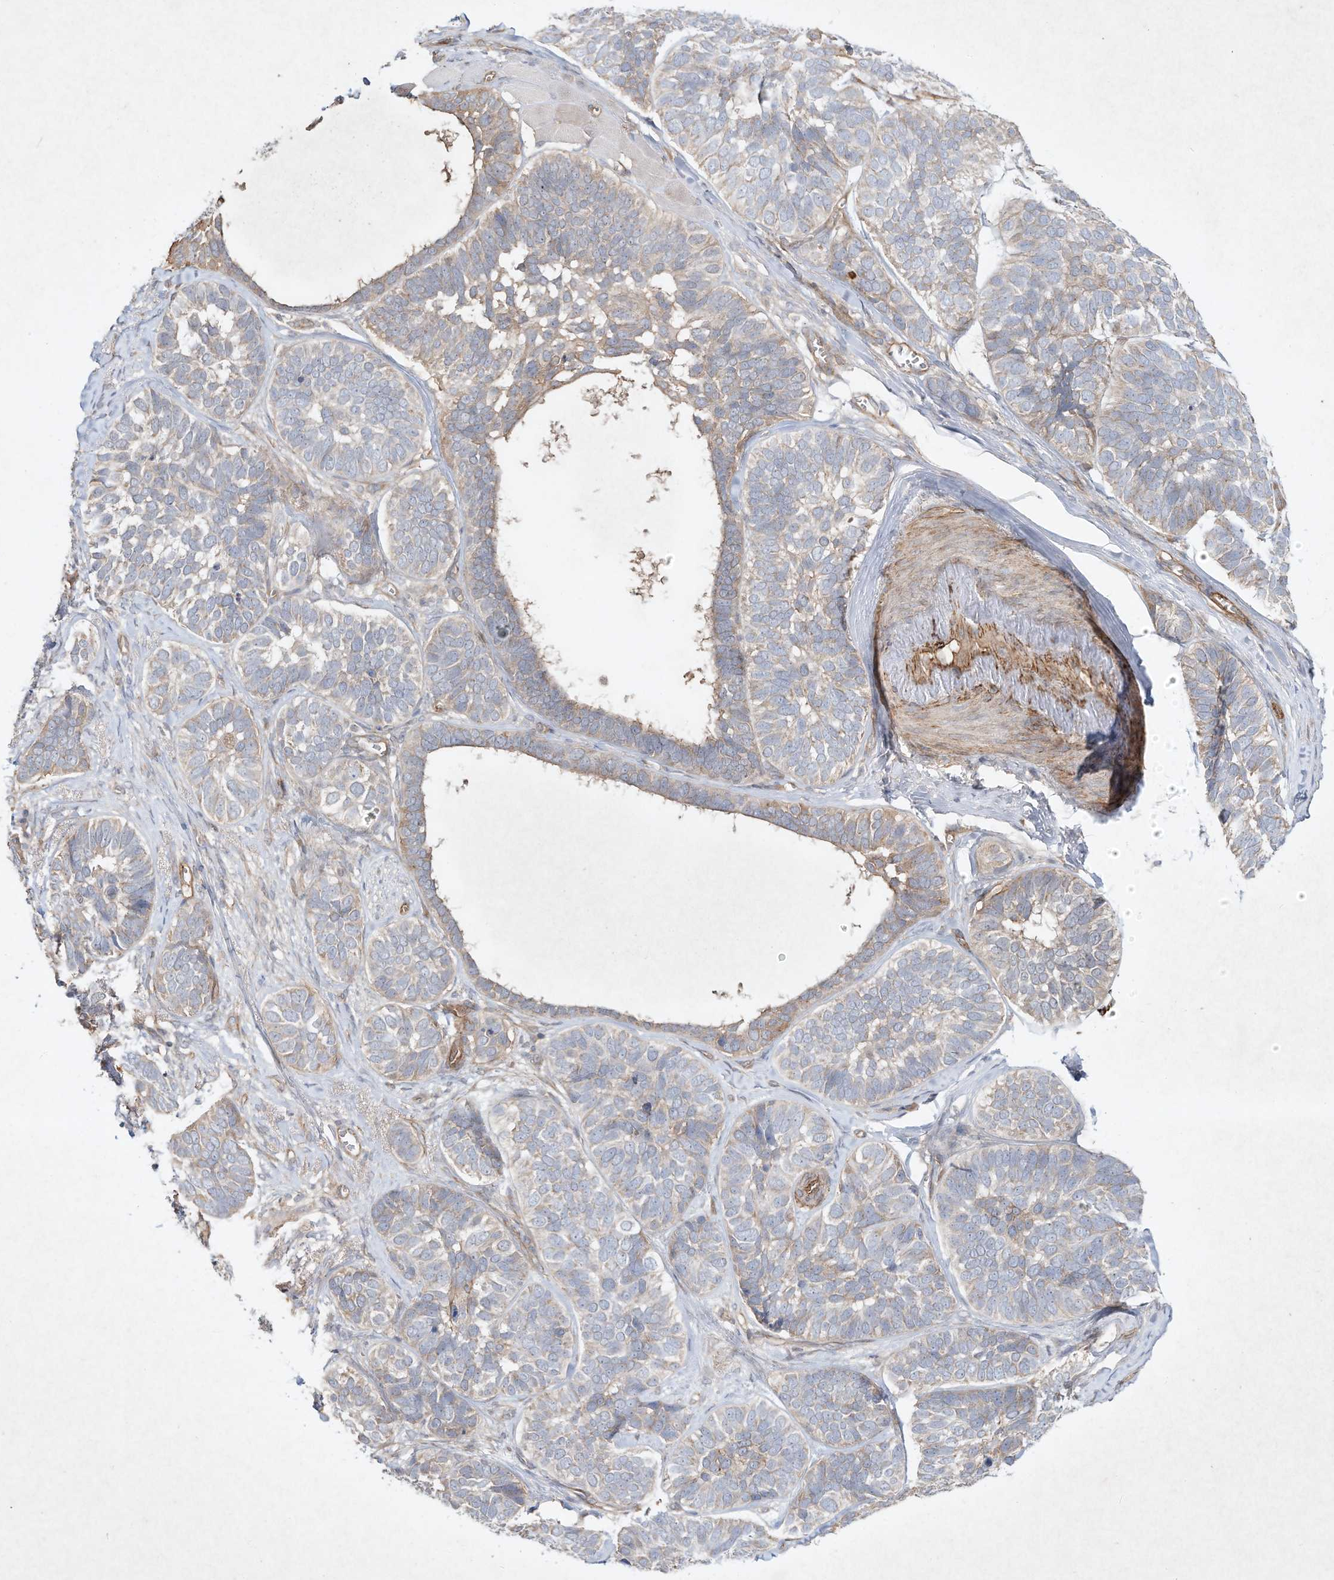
{"staining": {"intensity": "weak", "quantity": "<25%", "location": "cytoplasmic/membranous"}, "tissue": "skin cancer", "cell_type": "Tumor cells", "image_type": "cancer", "snomed": [{"axis": "morphology", "description": "Basal cell carcinoma"}, {"axis": "topography", "description": "Skin"}], "caption": "IHC of human skin basal cell carcinoma shows no positivity in tumor cells.", "gene": "HTR5A", "patient": {"sex": "male", "age": 62}}